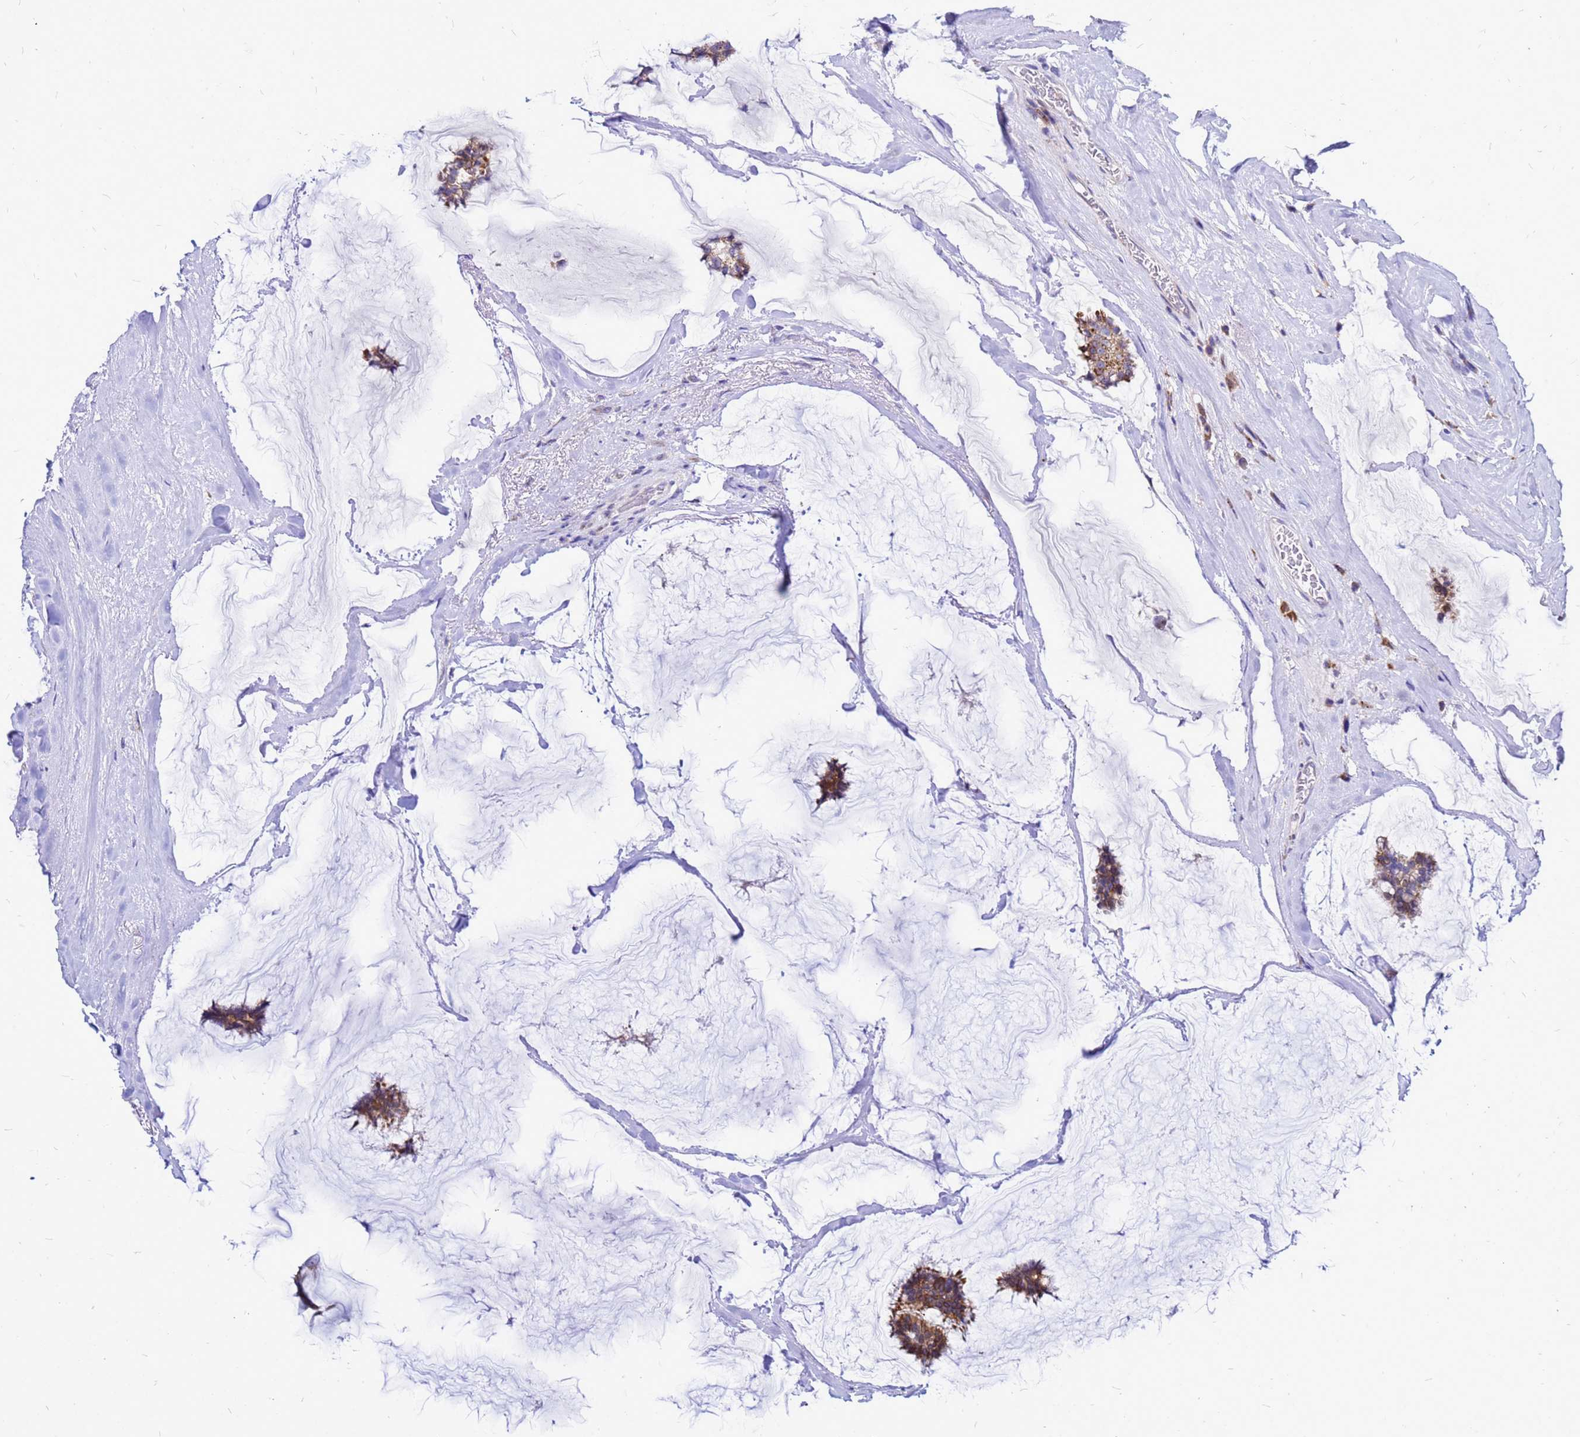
{"staining": {"intensity": "strong", "quantity": ">75%", "location": "cytoplasmic/membranous"}, "tissue": "breast cancer", "cell_type": "Tumor cells", "image_type": "cancer", "snomed": [{"axis": "morphology", "description": "Duct carcinoma"}, {"axis": "topography", "description": "Breast"}], "caption": "Immunohistochemistry (IHC) photomicrograph of human breast intraductal carcinoma stained for a protein (brown), which demonstrates high levels of strong cytoplasmic/membranous positivity in about >75% of tumor cells.", "gene": "FHIP1A", "patient": {"sex": "female", "age": 93}}